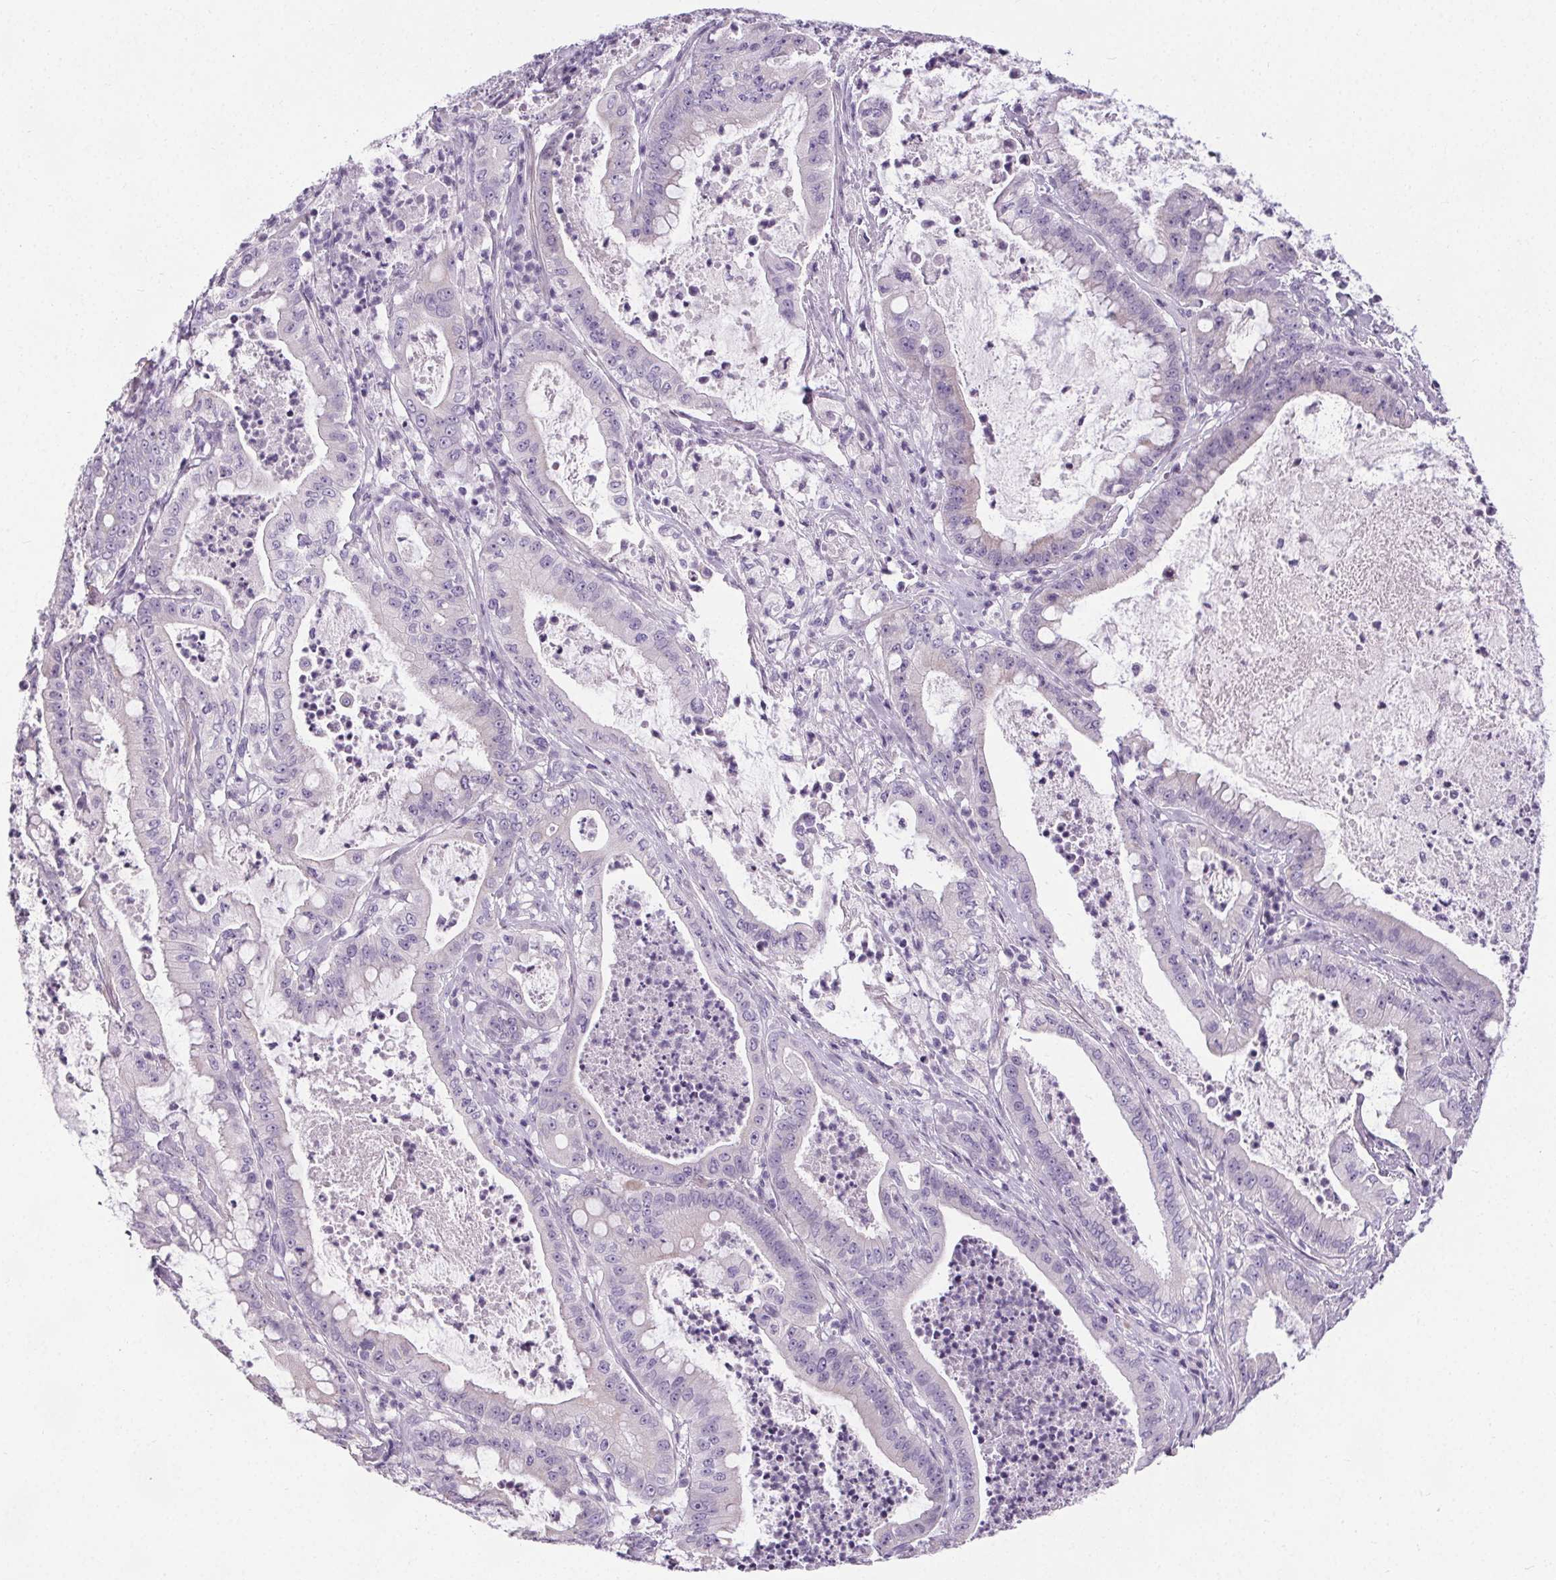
{"staining": {"intensity": "negative", "quantity": "none", "location": "none"}, "tissue": "pancreatic cancer", "cell_type": "Tumor cells", "image_type": "cancer", "snomed": [{"axis": "morphology", "description": "Adenocarcinoma, NOS"}, {"axis": "topography", "description": "Pancreas"}], "caption": "This is a micrograph of immunohistochemistry staining of pancreatic adenocarcinoma, which shows no staining in tumor cells.", "gene": "ELAVL2", "patient": {"sex": "male", "age": 71}}